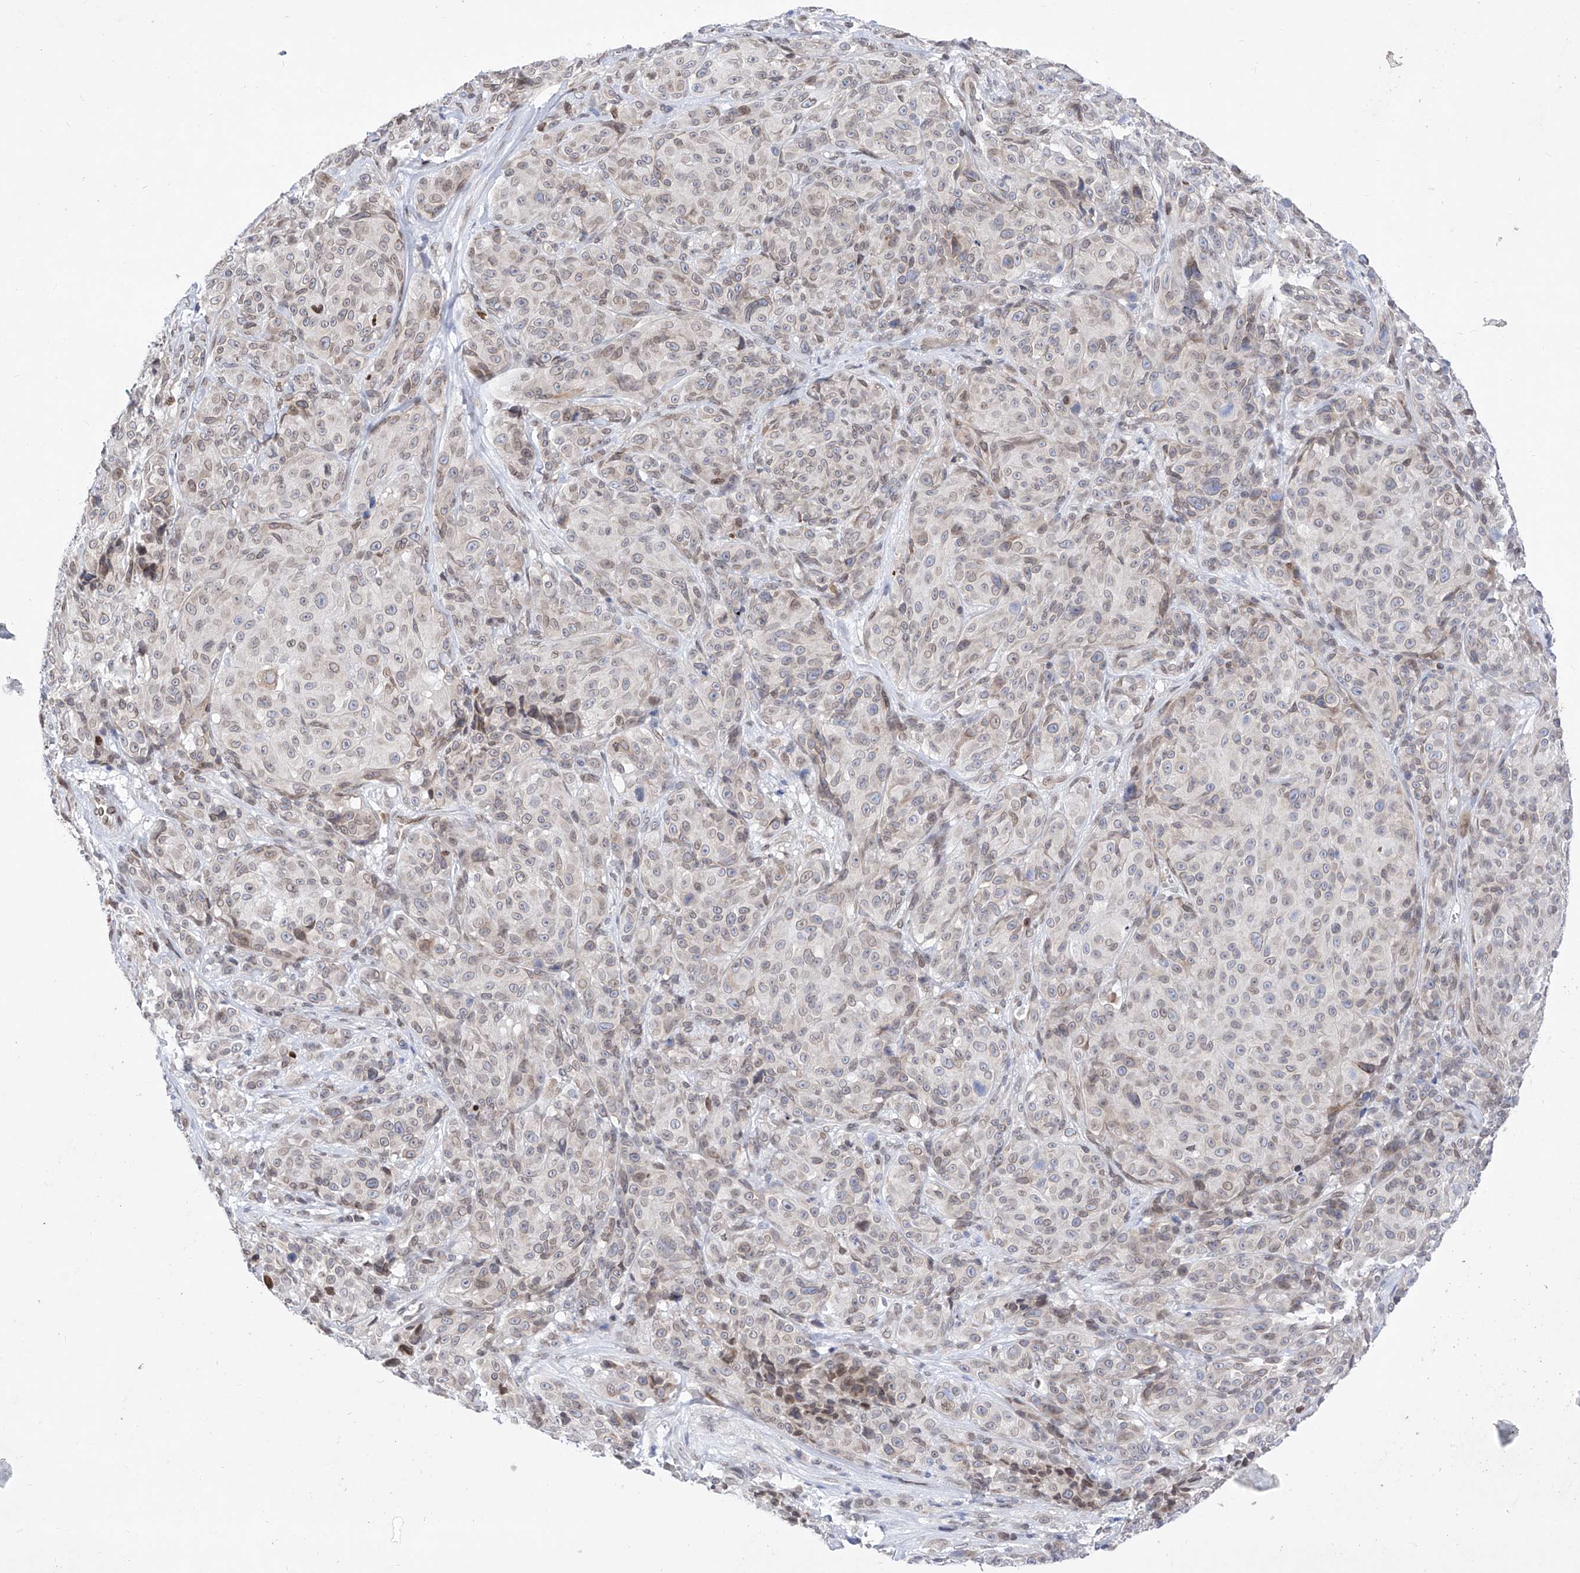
{"staining": {"intensity": "weak", "quantity": "25%-75%", "location": "nuclear"}, "tissue": "melanoma", "cell_type": "Tumor cells", "image_type": "cancer", "snomed": [{"axis": "morphology", "description": "Malignant melanoma, NOS"}, {"axis": "topography", "description": "Skin"}], "caption": "The photomicrograph displays staining of malignant melanoma, revealing weak nuclear protein staining (brown color) within tumor cells.", "gene": "LCLAT1", "patient": {"sex": "male", "age": 73}}